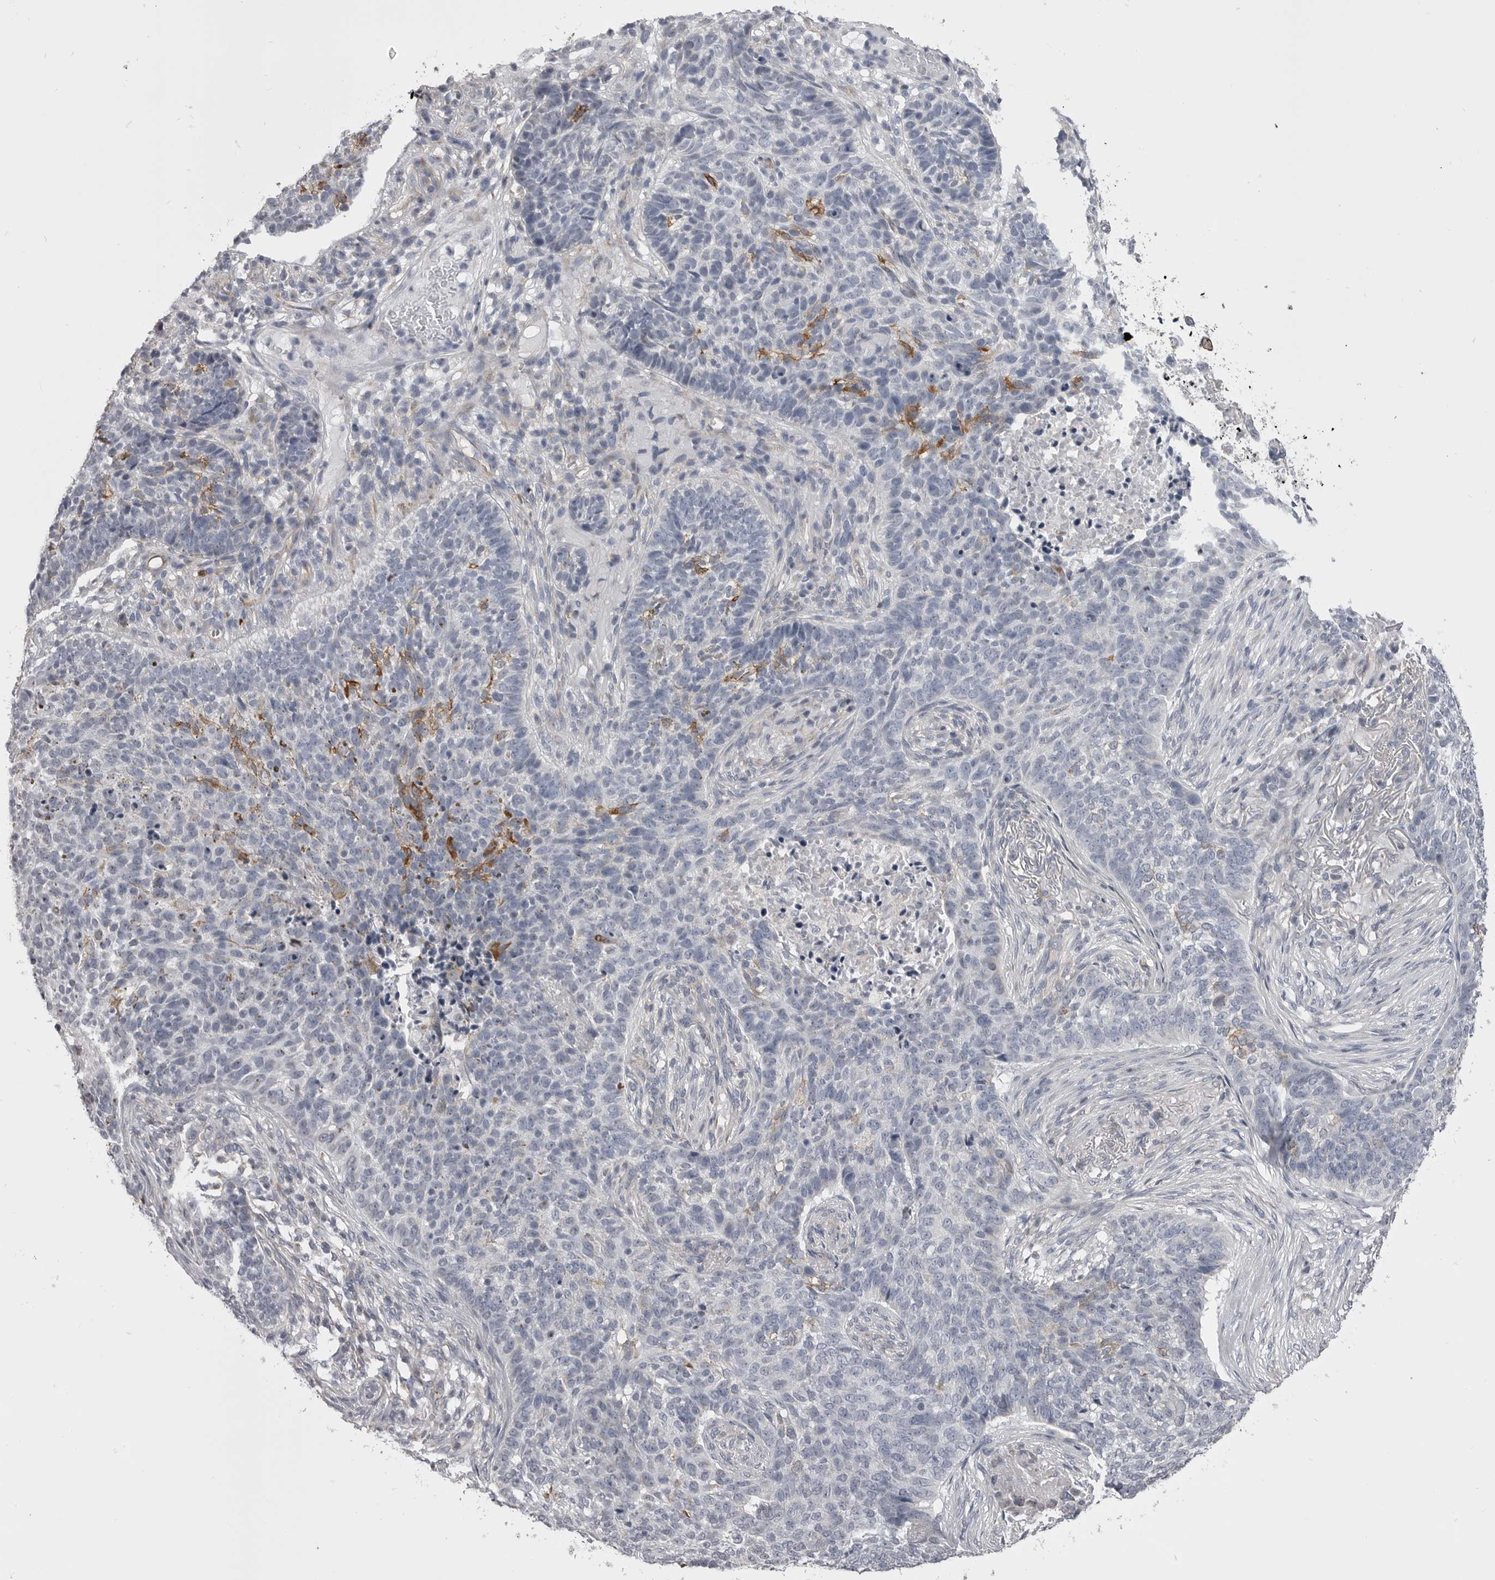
{"staining": {"intensity": "negative", "quantity": "none", "location": "none"}, "tissue": "skin cancer", "cell_type": "Tumor cells", "image_type": "cancer", "snomed": [{"axis": "morphology", "description": "Basal cell carcinoma"}, {"axis": "topography", "description": "Skin"}], "caption": "High power microscopy photomicrograph of an immunohistochemistry micrograph of skin cancer, revealing no significant expression in tumor cells.", "gene": "OPLAH", "patient": {"sex": "male", "age": 85}}